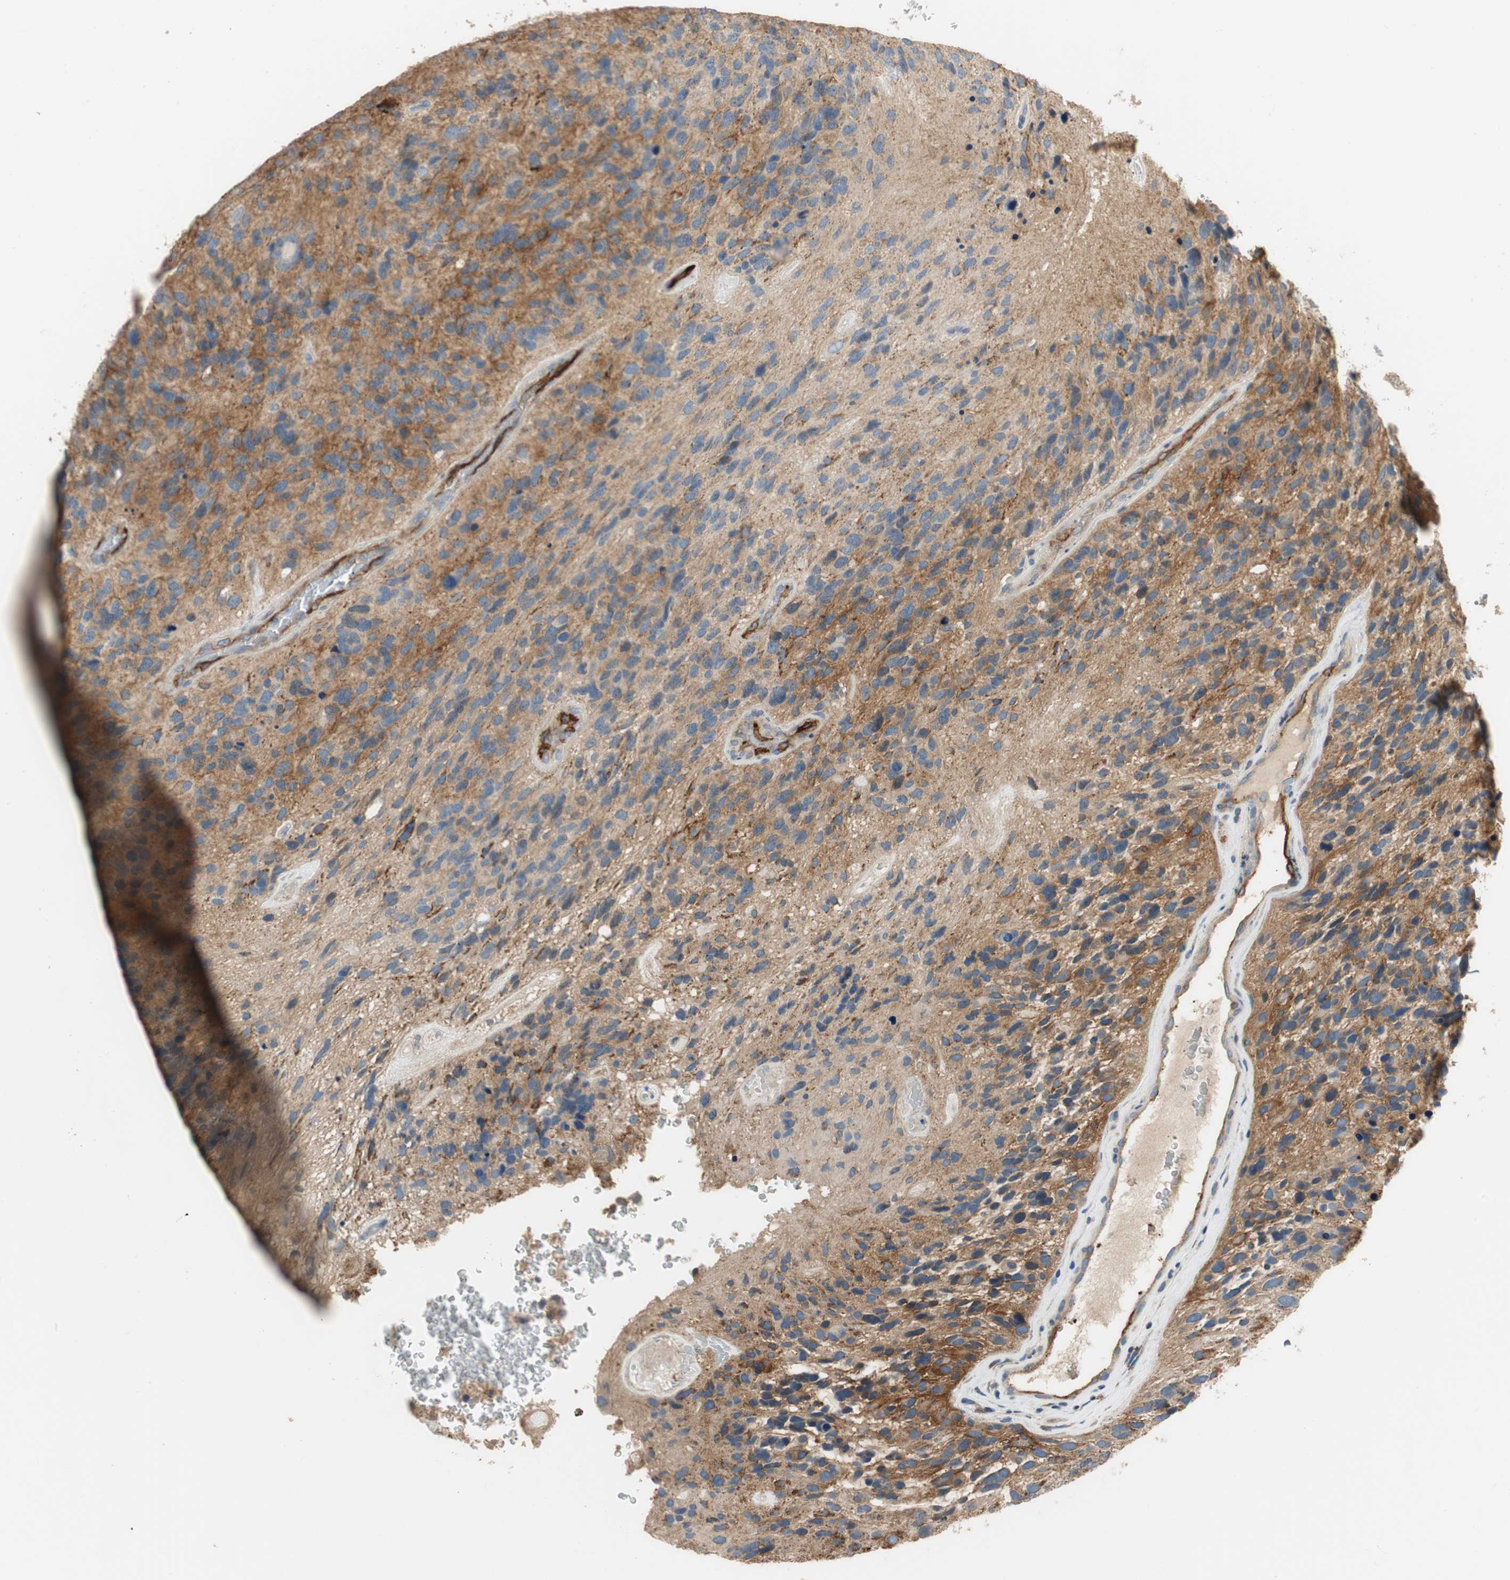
{"staining": {"intensity": "moderate", "quantity": "25%-75%", "location": "cytoplasmic/membranous"}, "tissue": "glioma", "cell_type": "Tumor cells", "image_type": "cancer", "snomed": [{"axis": "morphology", "description": "Glioma, malignant, High grade"}, {"axis": "topography", "description": "Brain"}], "caption": "This photomicrograph displays immunohistochemistry (IHC) staining of human malignant high-grade glioma, with medium moderate cytoplasmic/membranous staining in about 25%-75% of tumor cells.", "gene": "ALPL", "patient": {"sex": "female", "age": 58}}